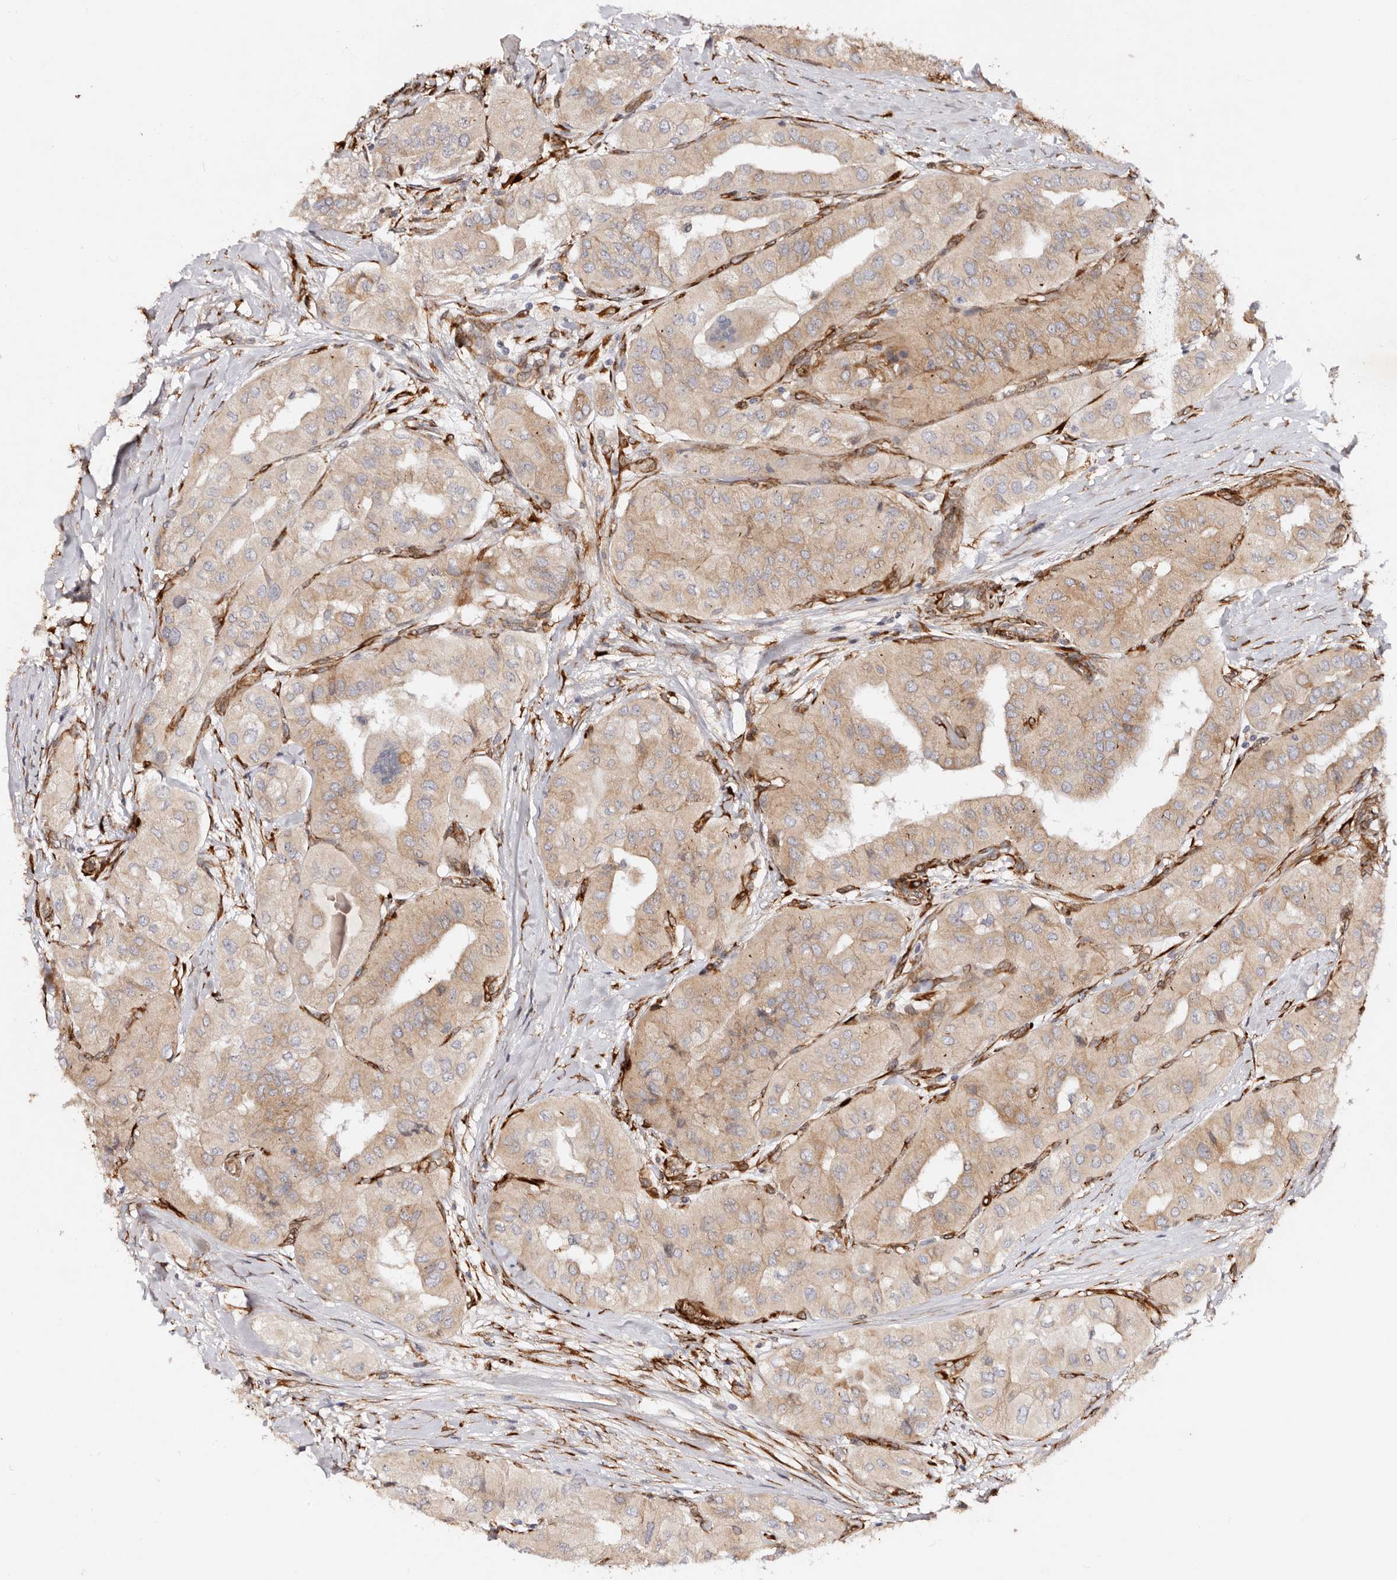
{"staining": {"intensity": "weak", "quantity": ">75%", "location": "cytoplasmic/membranous"}, "tissue": "thyroid cancer", "cell_type": "Tumor cells", "image_type": "cancer", "snomed": [{"axis": "morphology", "description": "Papillary adenocarcinoma, NOS"}, {"axis": "topography", "description": "Thyroid gland"}], "caption": "Protein expression analysis of thyroid cancer reveals weak cytoplasmic/membranous expression in approximately >75% of tumor cells.", "gene": "SERPINH1", "patient": {"sex": "female", "age": 59}}